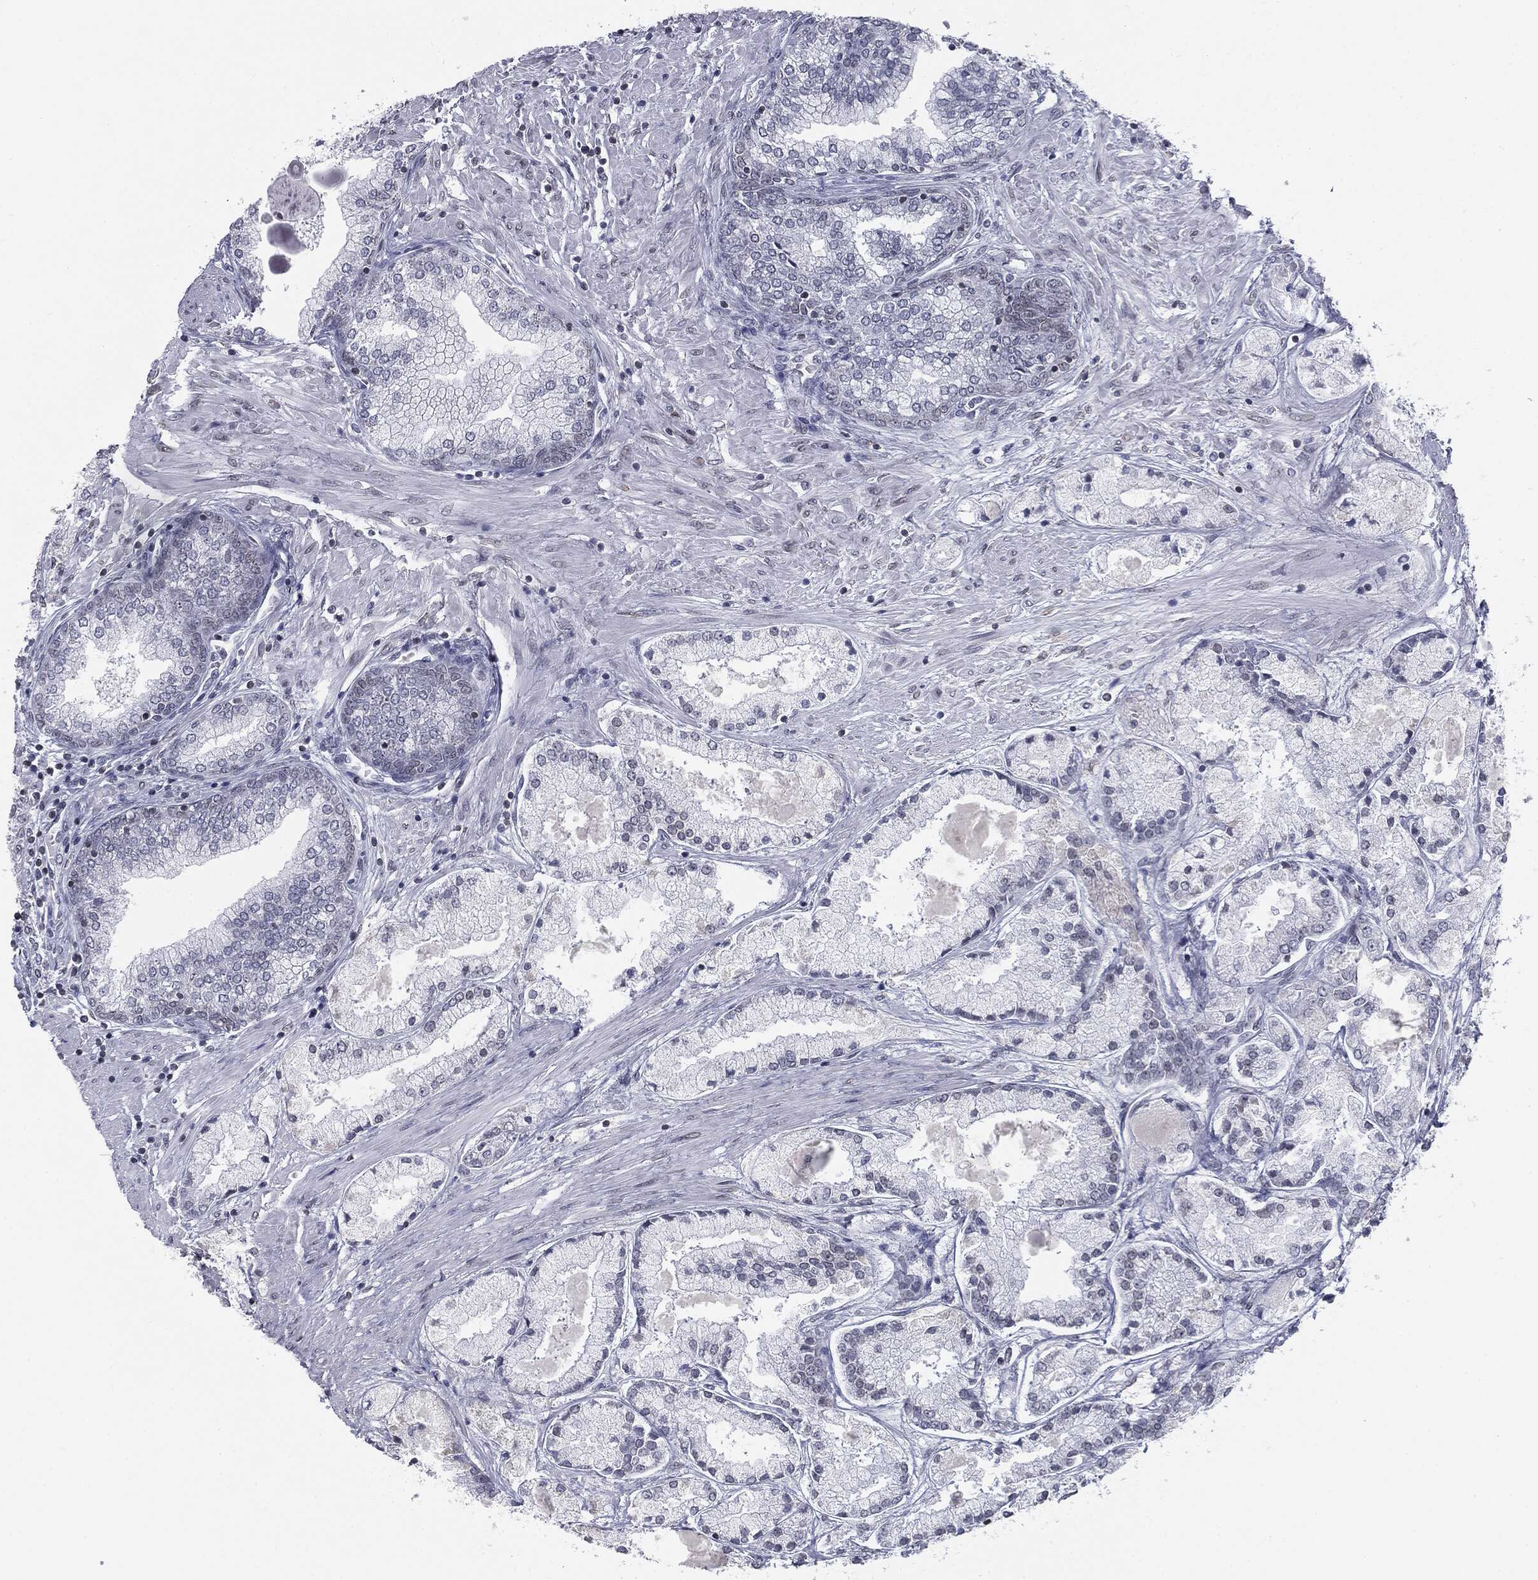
{"staining": {"intensity": "negative", "quantity": "none", "location": "none"}, "tissue": "prostate cancer", "cell_type": "Tumor cells", "image_type": "cancer", "snomed": [{"axis": "morphology", "description": "Adenocarcinoma, High grade"}, {"axis": "topography", "description": "Prostate"}], "caption": "The immunohistochemistry (IHC) micrograph has no significant positivity in tumor cells of prostate high-grade adenocarcinoma tissue.", "gene": "ALDOB", "patient": {"sex": "male", "age": 67}}